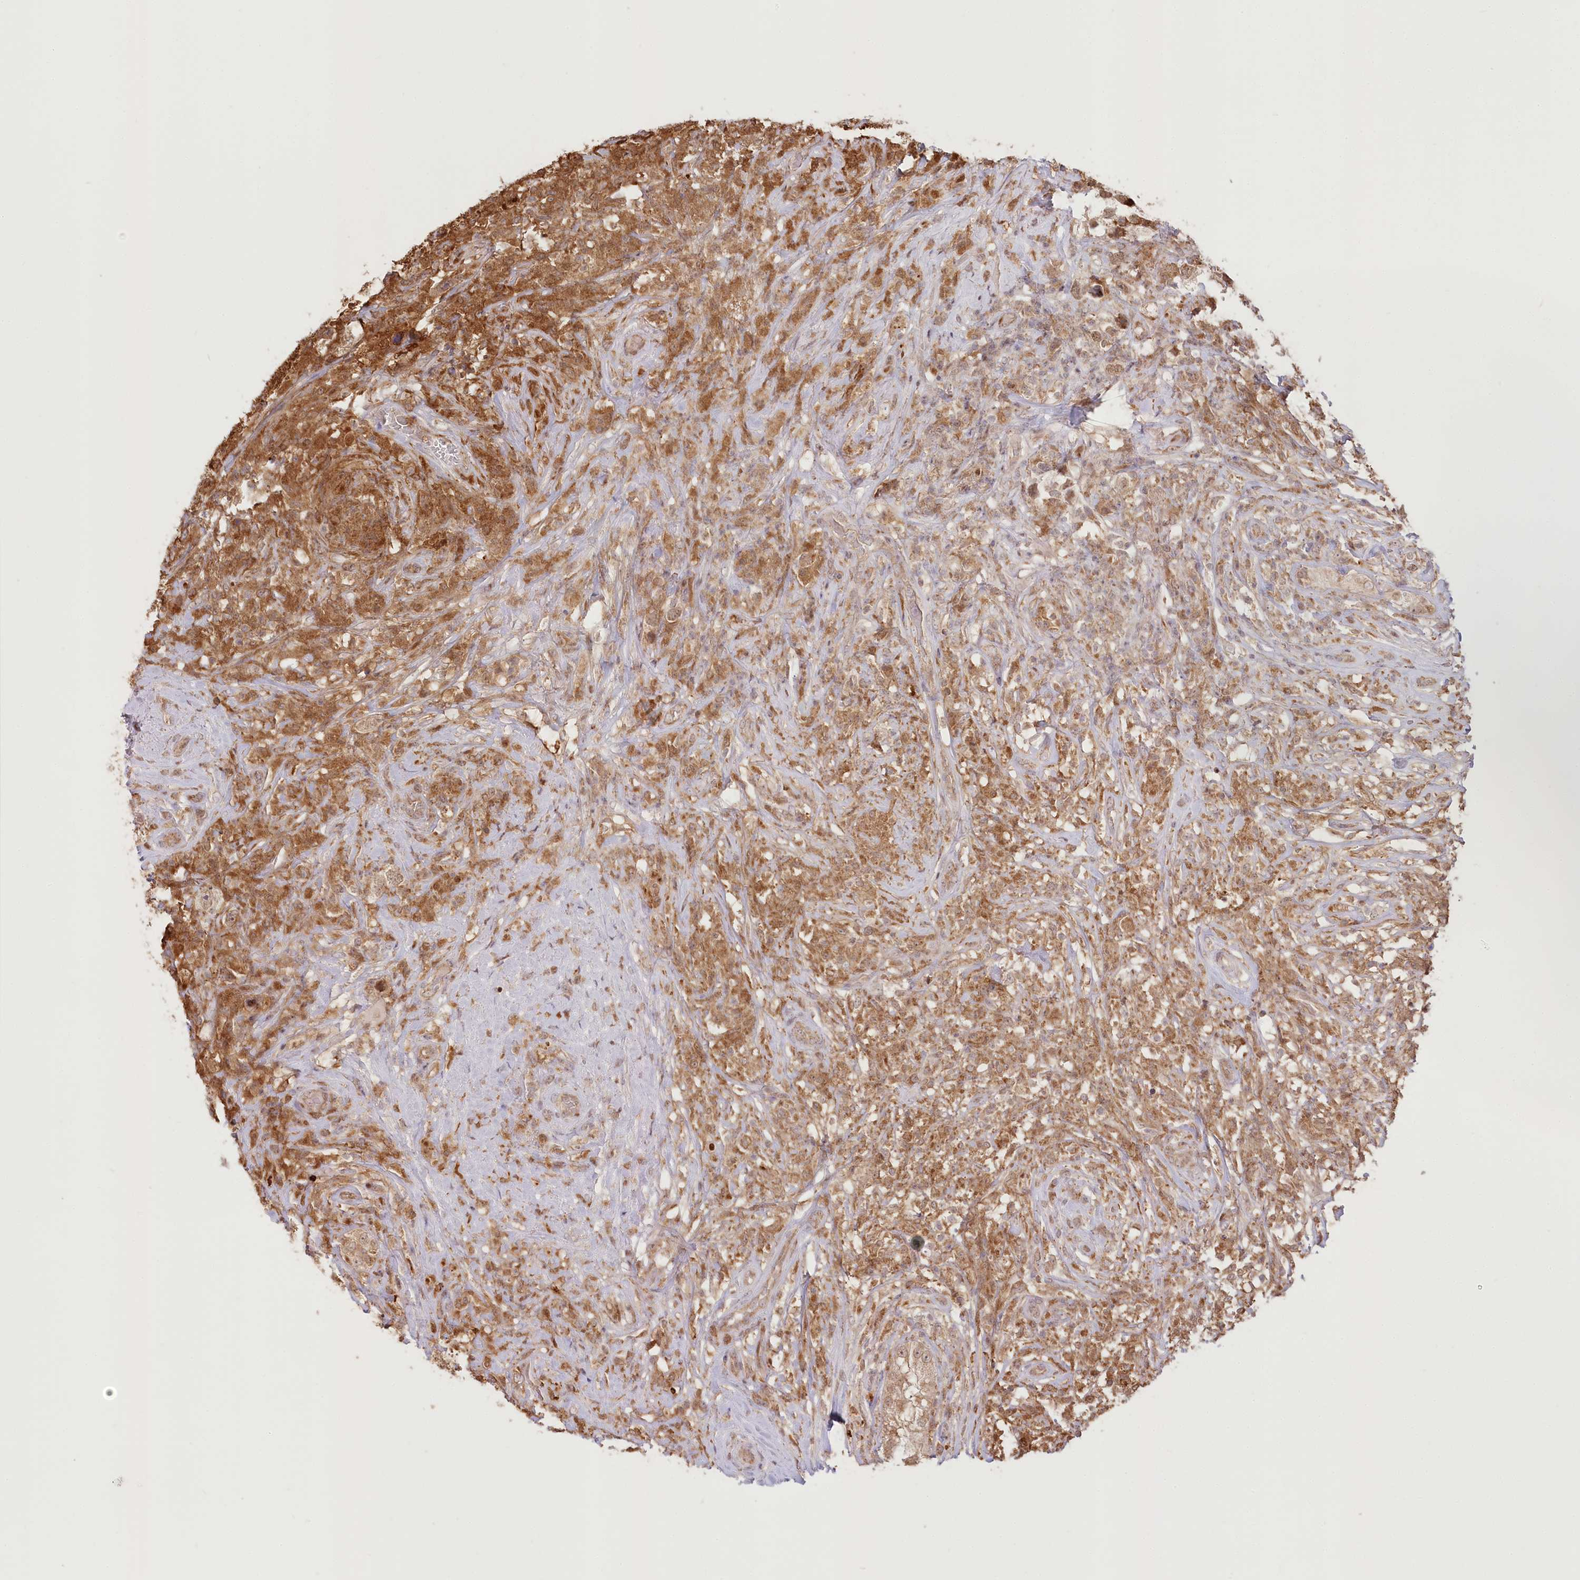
{"staining": {"intensity": "moderate", "quantity": ">75%", "location": "cytoplasmic/membranous,nuclear"}, "tissue": "testis cancer", "cell_type": "Tumor cells", "image_type": "cancer", "snomed": [{"axis": "morphology", "description": "Seminoma, NOS"}, {"axis": "topography", "description": "Testis"}], "caption": "Testis cancer (seminoma) stained with immunohistochemistry shows moderate cytoplasmic/membranous and nuclear expression in approximately >75% of tumor cells.", "gene": "PYURF", "patient": {"sex": "male", "age": 49}}